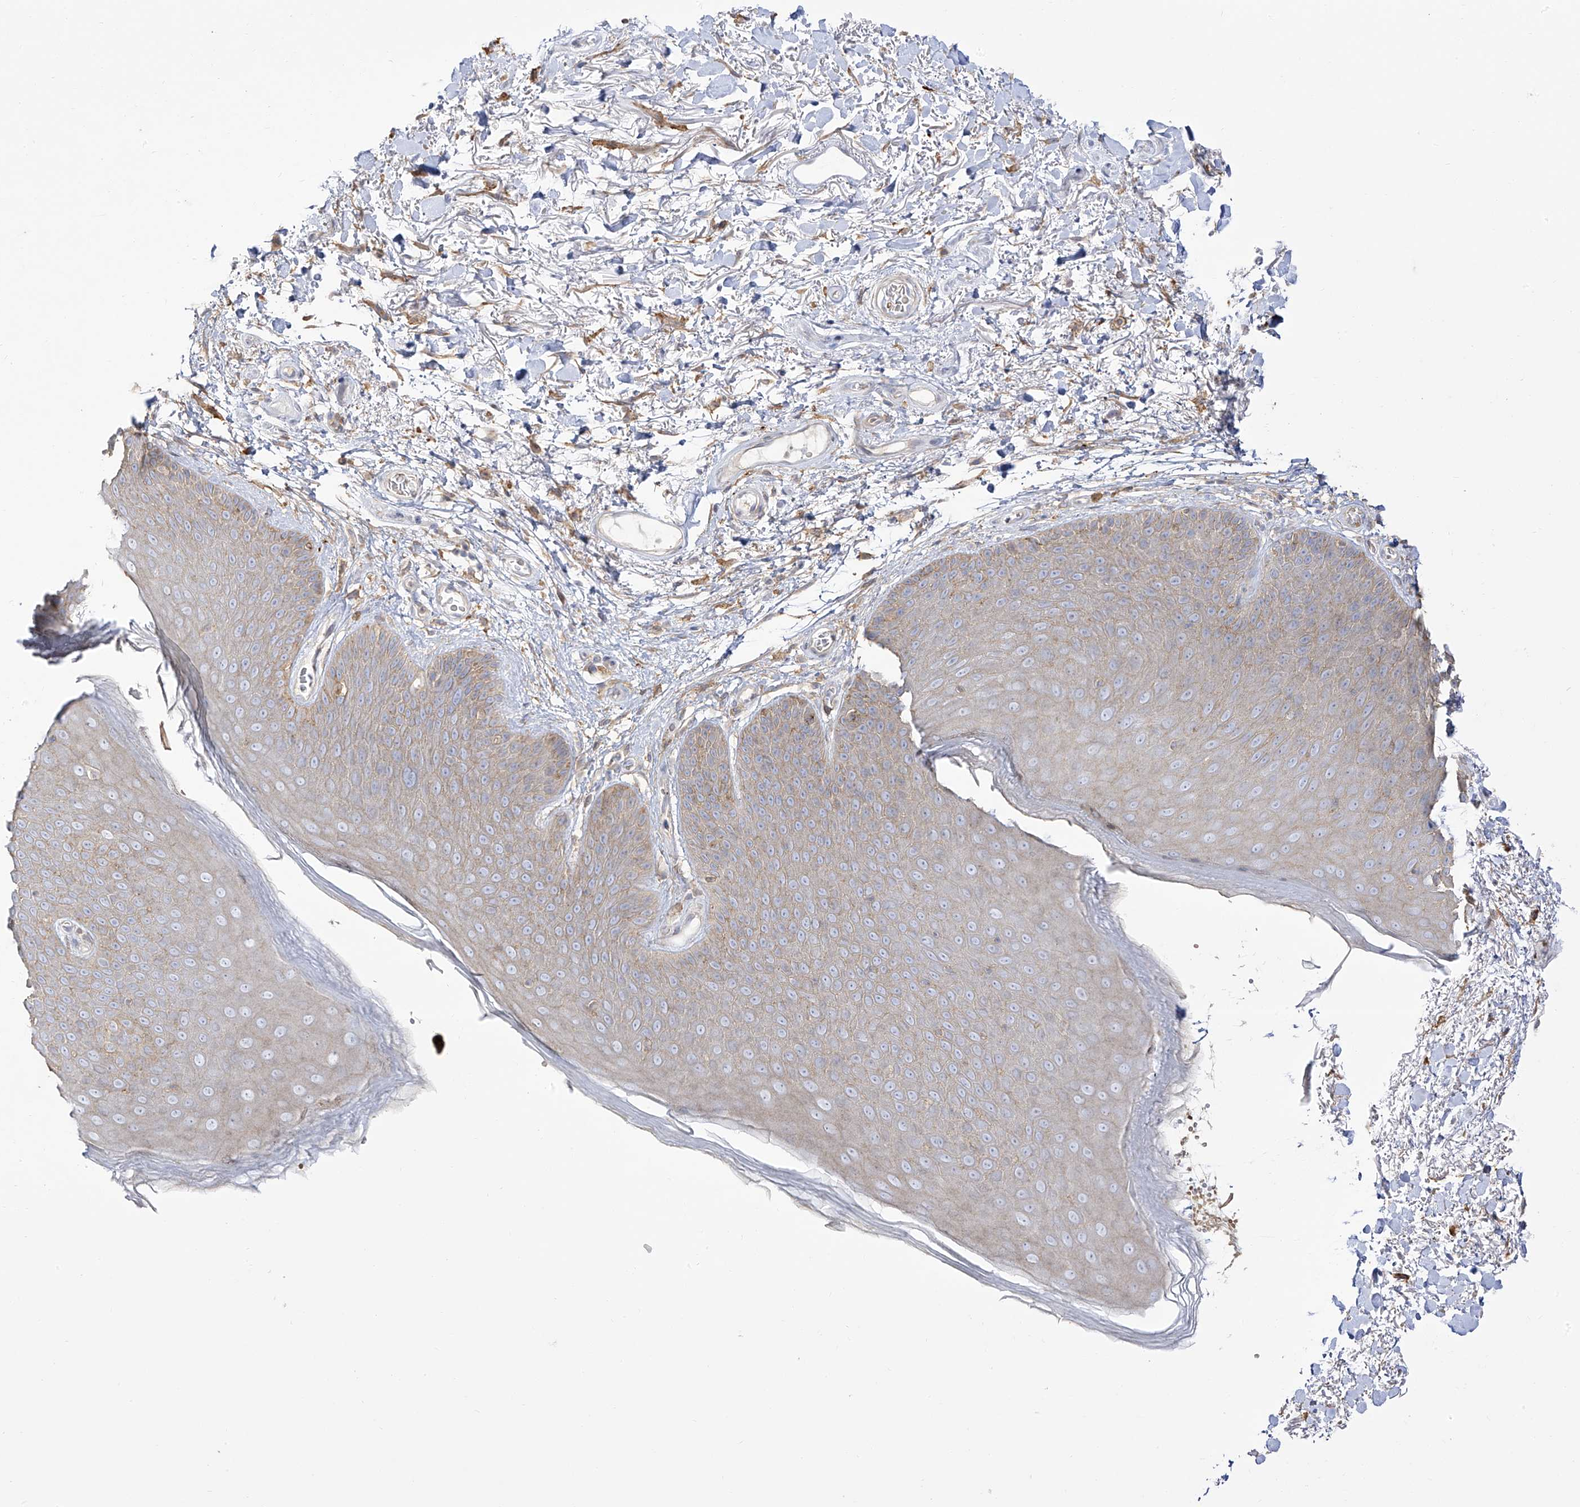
{"staining": {"intensity": "weak", "quantity": "<25%", "location": "cytoplasmic/membranous"}, "tissue": "skin", "cell_type": "Epidermal cells", "image_type": "normal", "snomed": [{"axis": "morphology", "description": "Normal tissue, NOS"}, {"axis": "topography", "description": "Anal"}], "caption": "High magnification brightfield microscopy of benign skin stained with DAB (brown) and counterstained with hematoxylin (blue): epidermal cells show no significant positivity. (DAB immunohistochemistry (IHC) with hematoxylin counter stain).", "gene": "ZGRF1", "patient": {"sex": "male", "age": 74}}